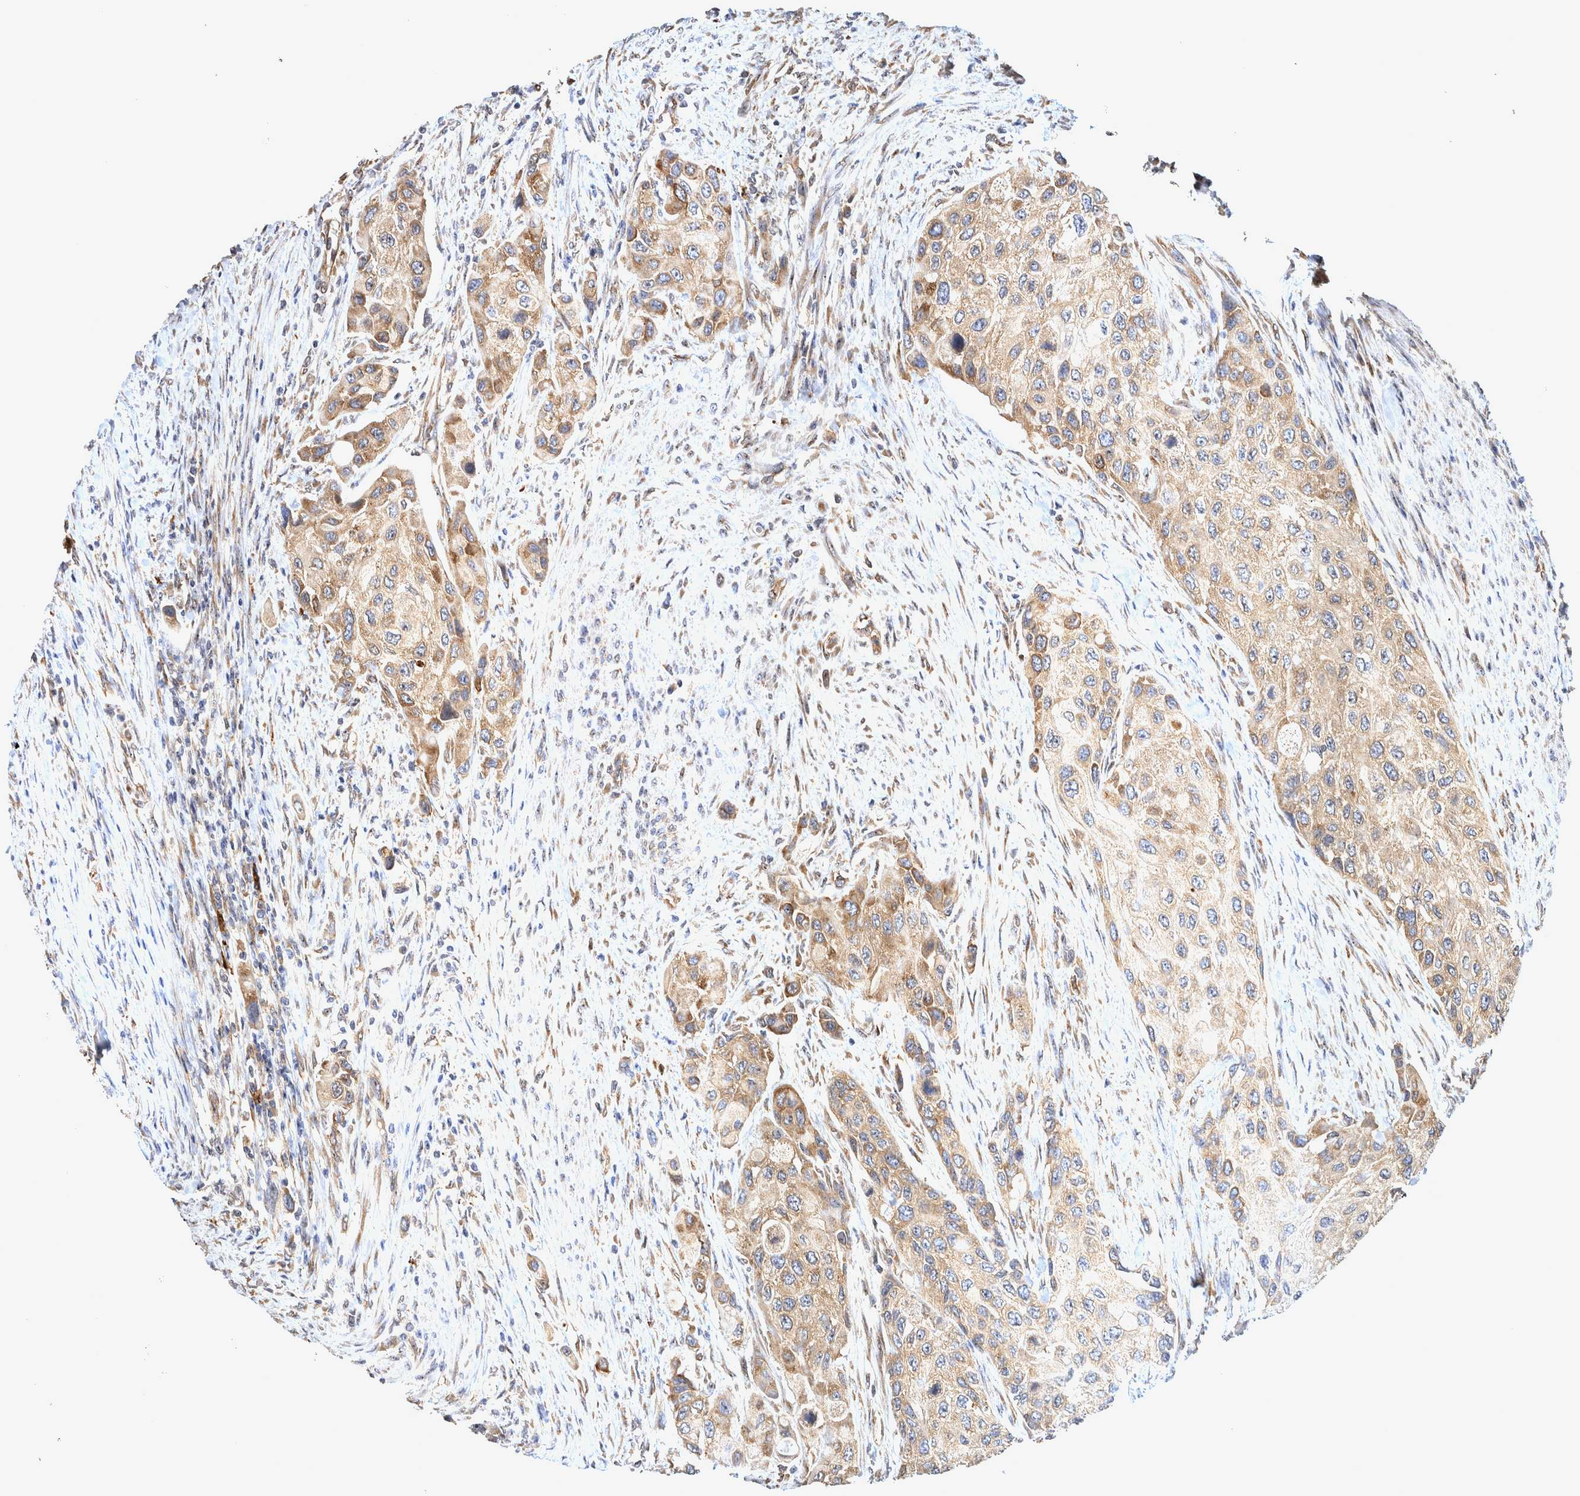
{"staining": {"intensity": "weak", "quantity": ">75%", "location": "cytoplasmic/membranous"}, "tissue": "urothelial cancer", "cell_type": "Tumor cells", "image_type": "cancer", "snomed": [{"axis": "morphology", "description": "Urothelial carcinoma, High grade"}, {"axis": "topography", "description": "Urinary bladder"}], "caption": "Weak cytoplasmic/membranous protein positivity is present in about >75% of tumor cells in urothelial cancer. Immunohistochemistry stains the protein of interest in brown and the nuclei are stained blue.", "gene": "ATXN2", "patient": {"sex": "female", "age": 56}}